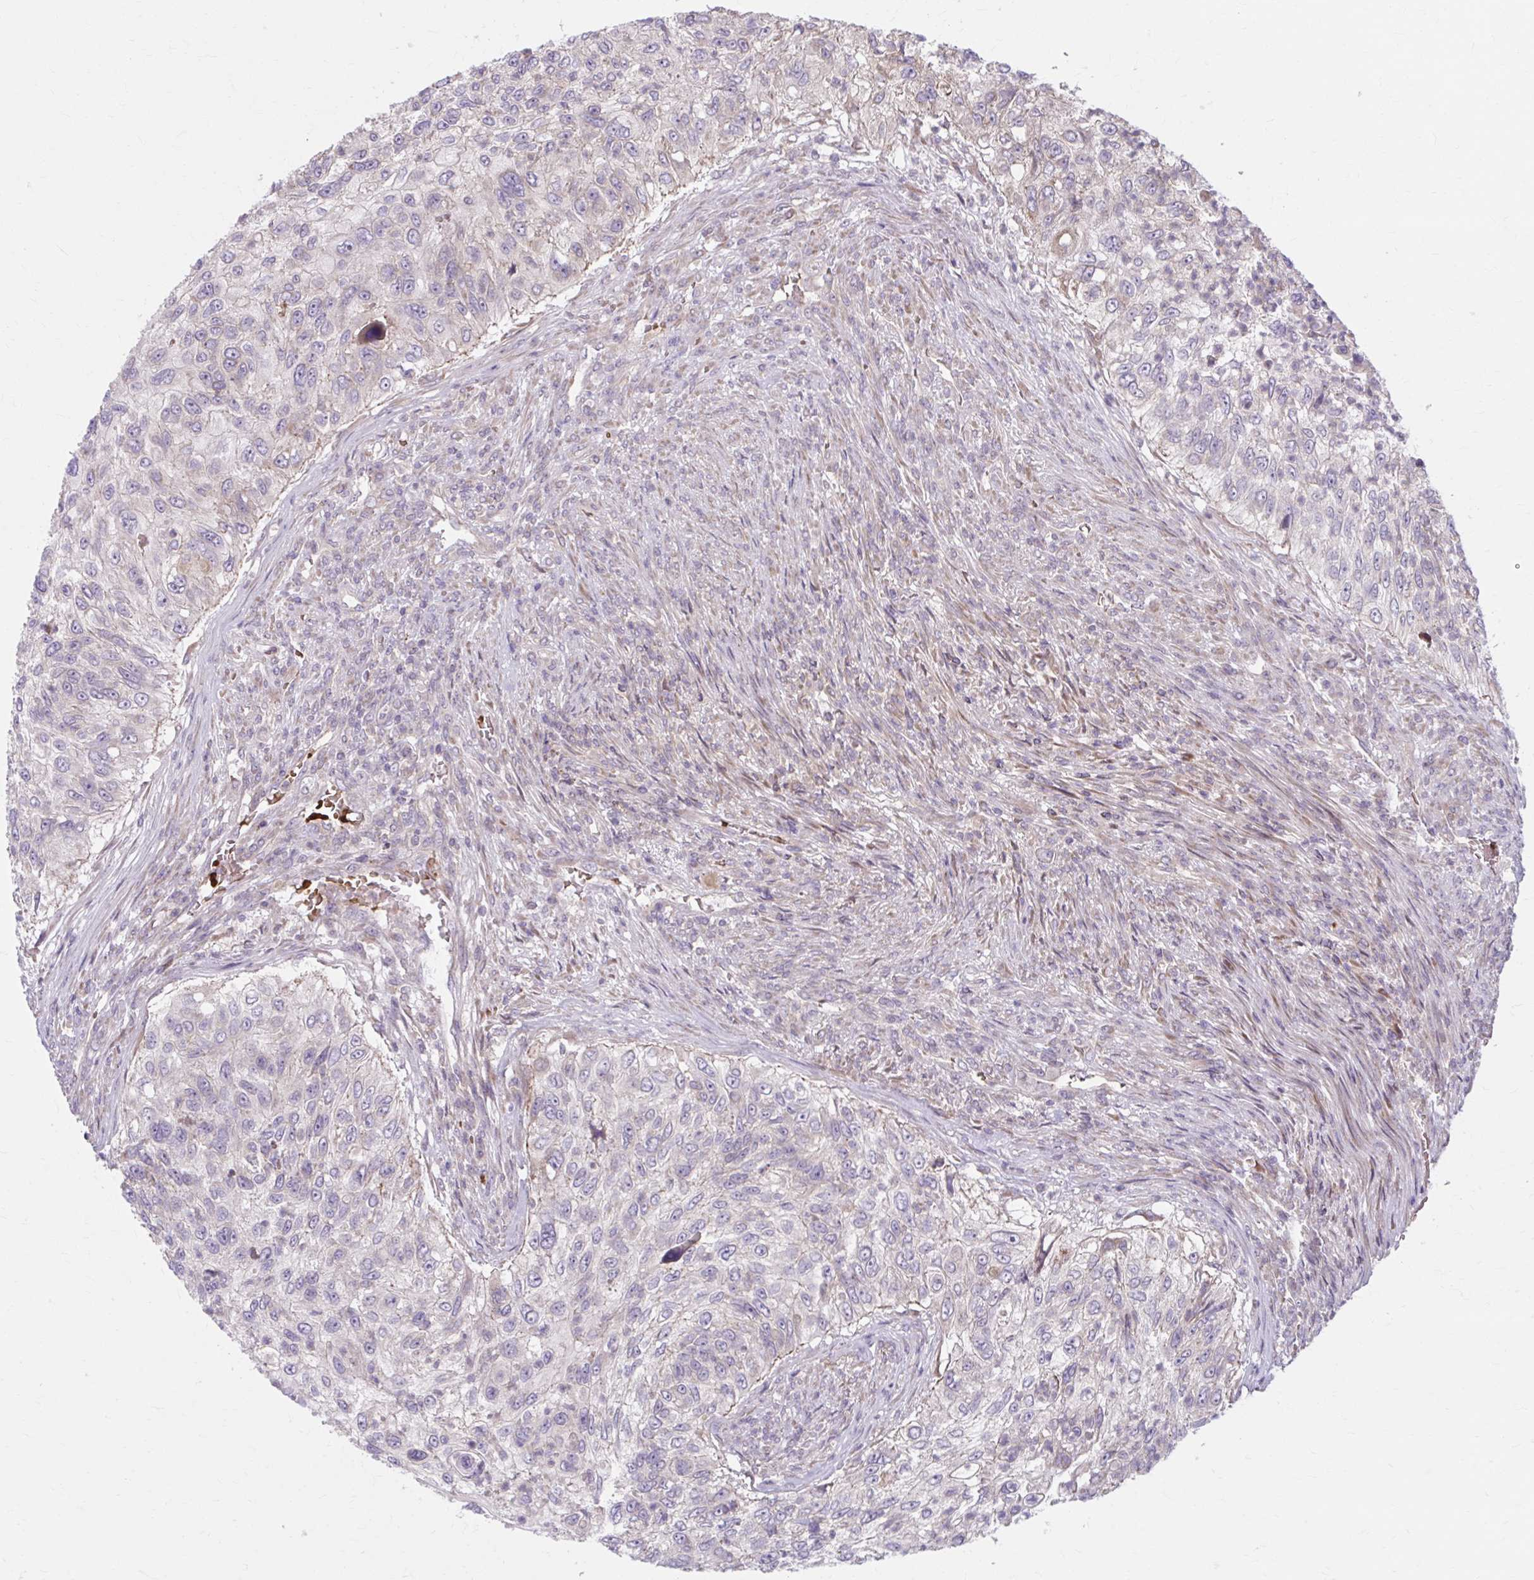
{"staining": {"intensity": "negative", "quantity": "none", "location": "none"}, "tissue": "urothelial cancer", "cell_type": "Tumor cells", "image_type": "cancer", "snomed": [{"axis": "morphology", "description": "Urothelial carcinoma, High grade"}, {"axis": "topography", "description": "Urinary bladder"}], "caption": "This is an IHC histopathology image of high-grade urothelial carcinoma. There is no expression in tumor cells.", "gene": "SNF8", "patient": {"sex": "female", "age": 60}}